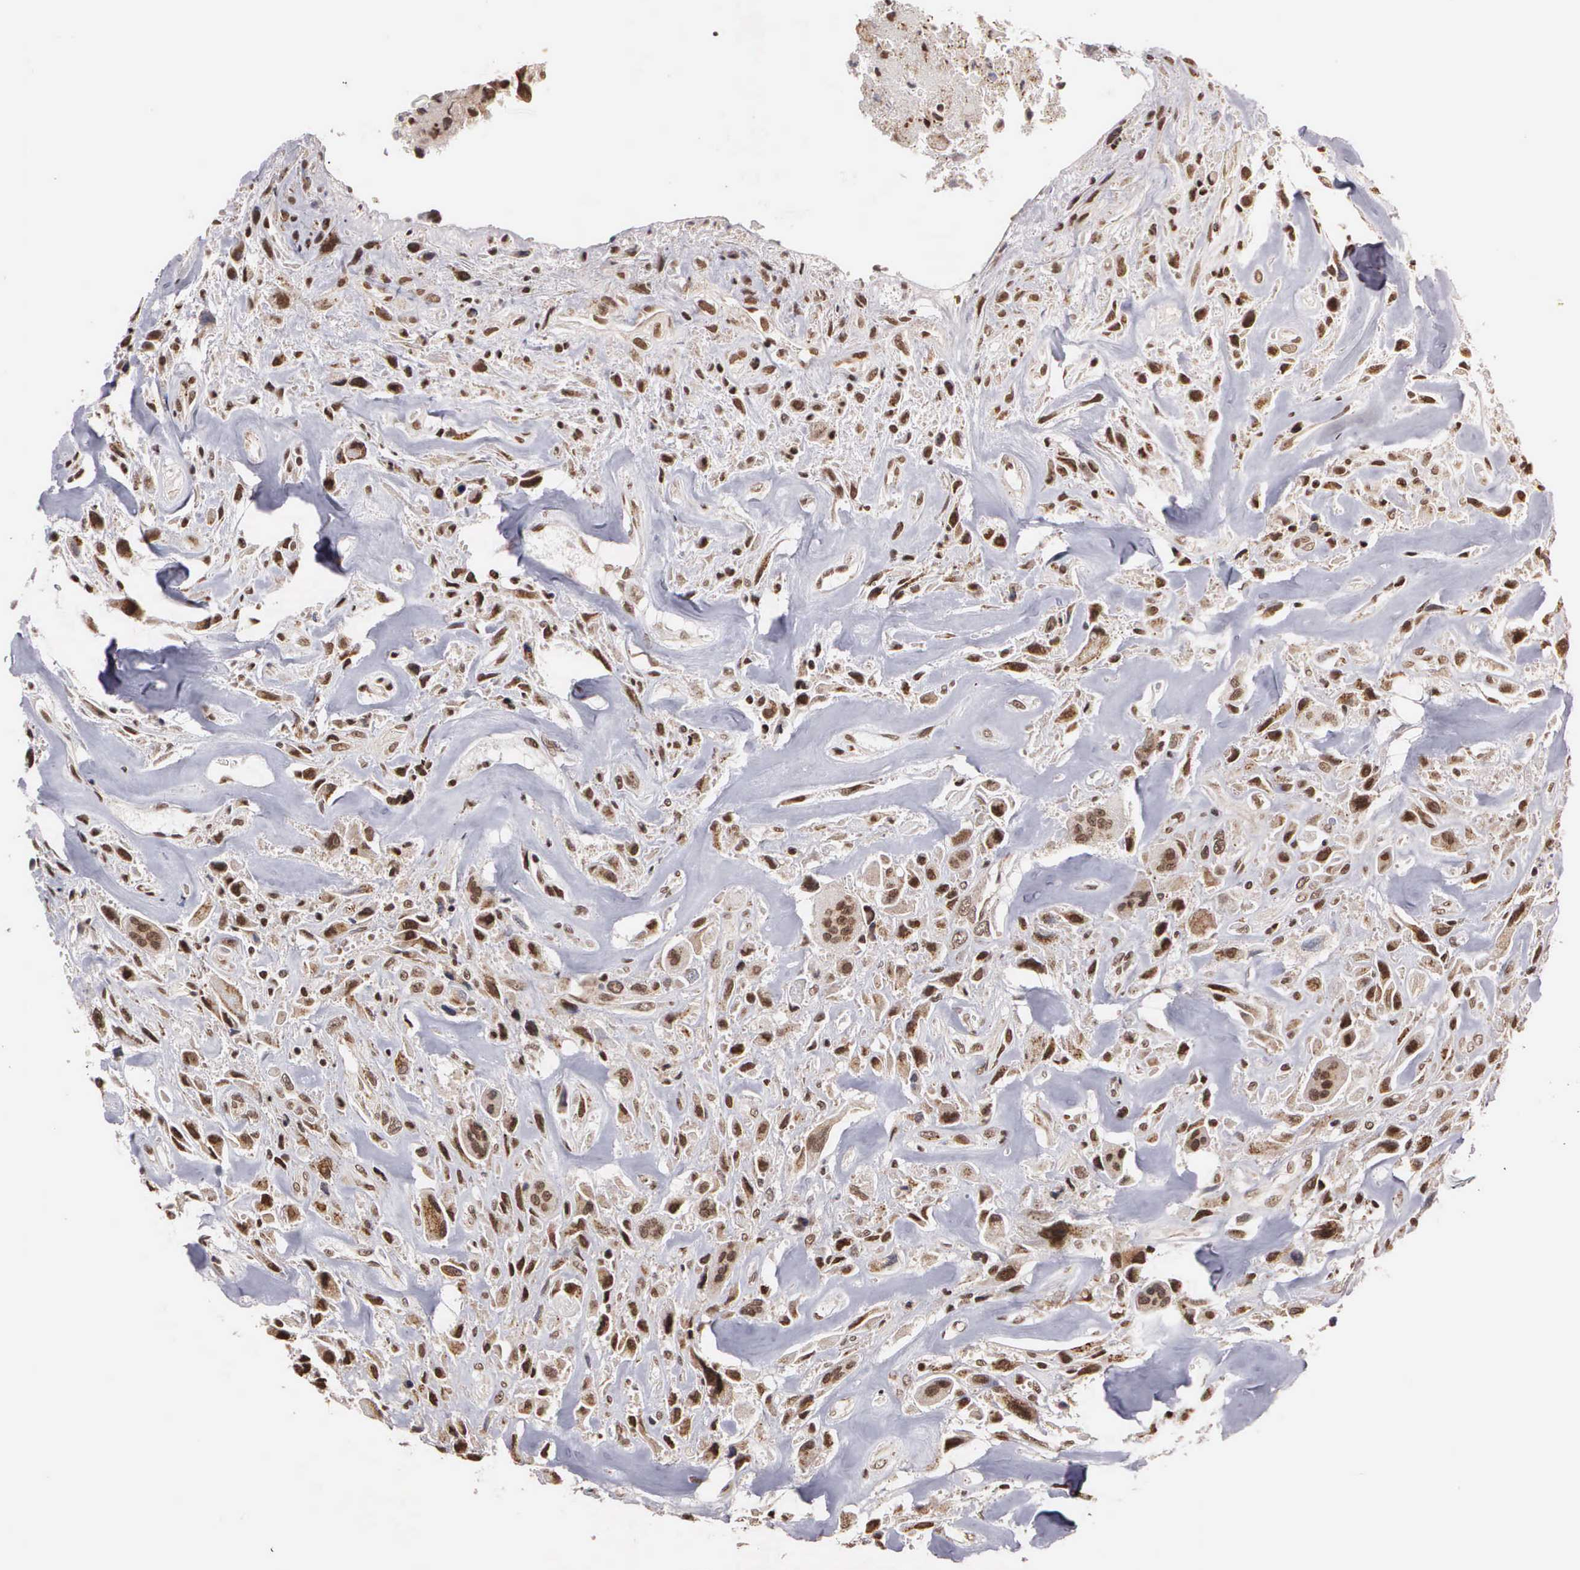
{"staining": {"intensity": "strong", "quantity": ">75%", "location": "nuclear"}, "tissue": "breast cancer", "cell_type": "Tumor cells", "image_type": "cancer", "snomed": [{"axis": "morphology", "description": "Neoplasm, malignant, NOS"}, {"axis": "topography", "description": "Breast"}], "caption": "IHC of human neoplasm (malignant) (breast) shows high levels of strong nuclear expression in about >75% of tumor cells.", "gene": "GTF2A1", "patient": {"sex": "female", "age": 50}}